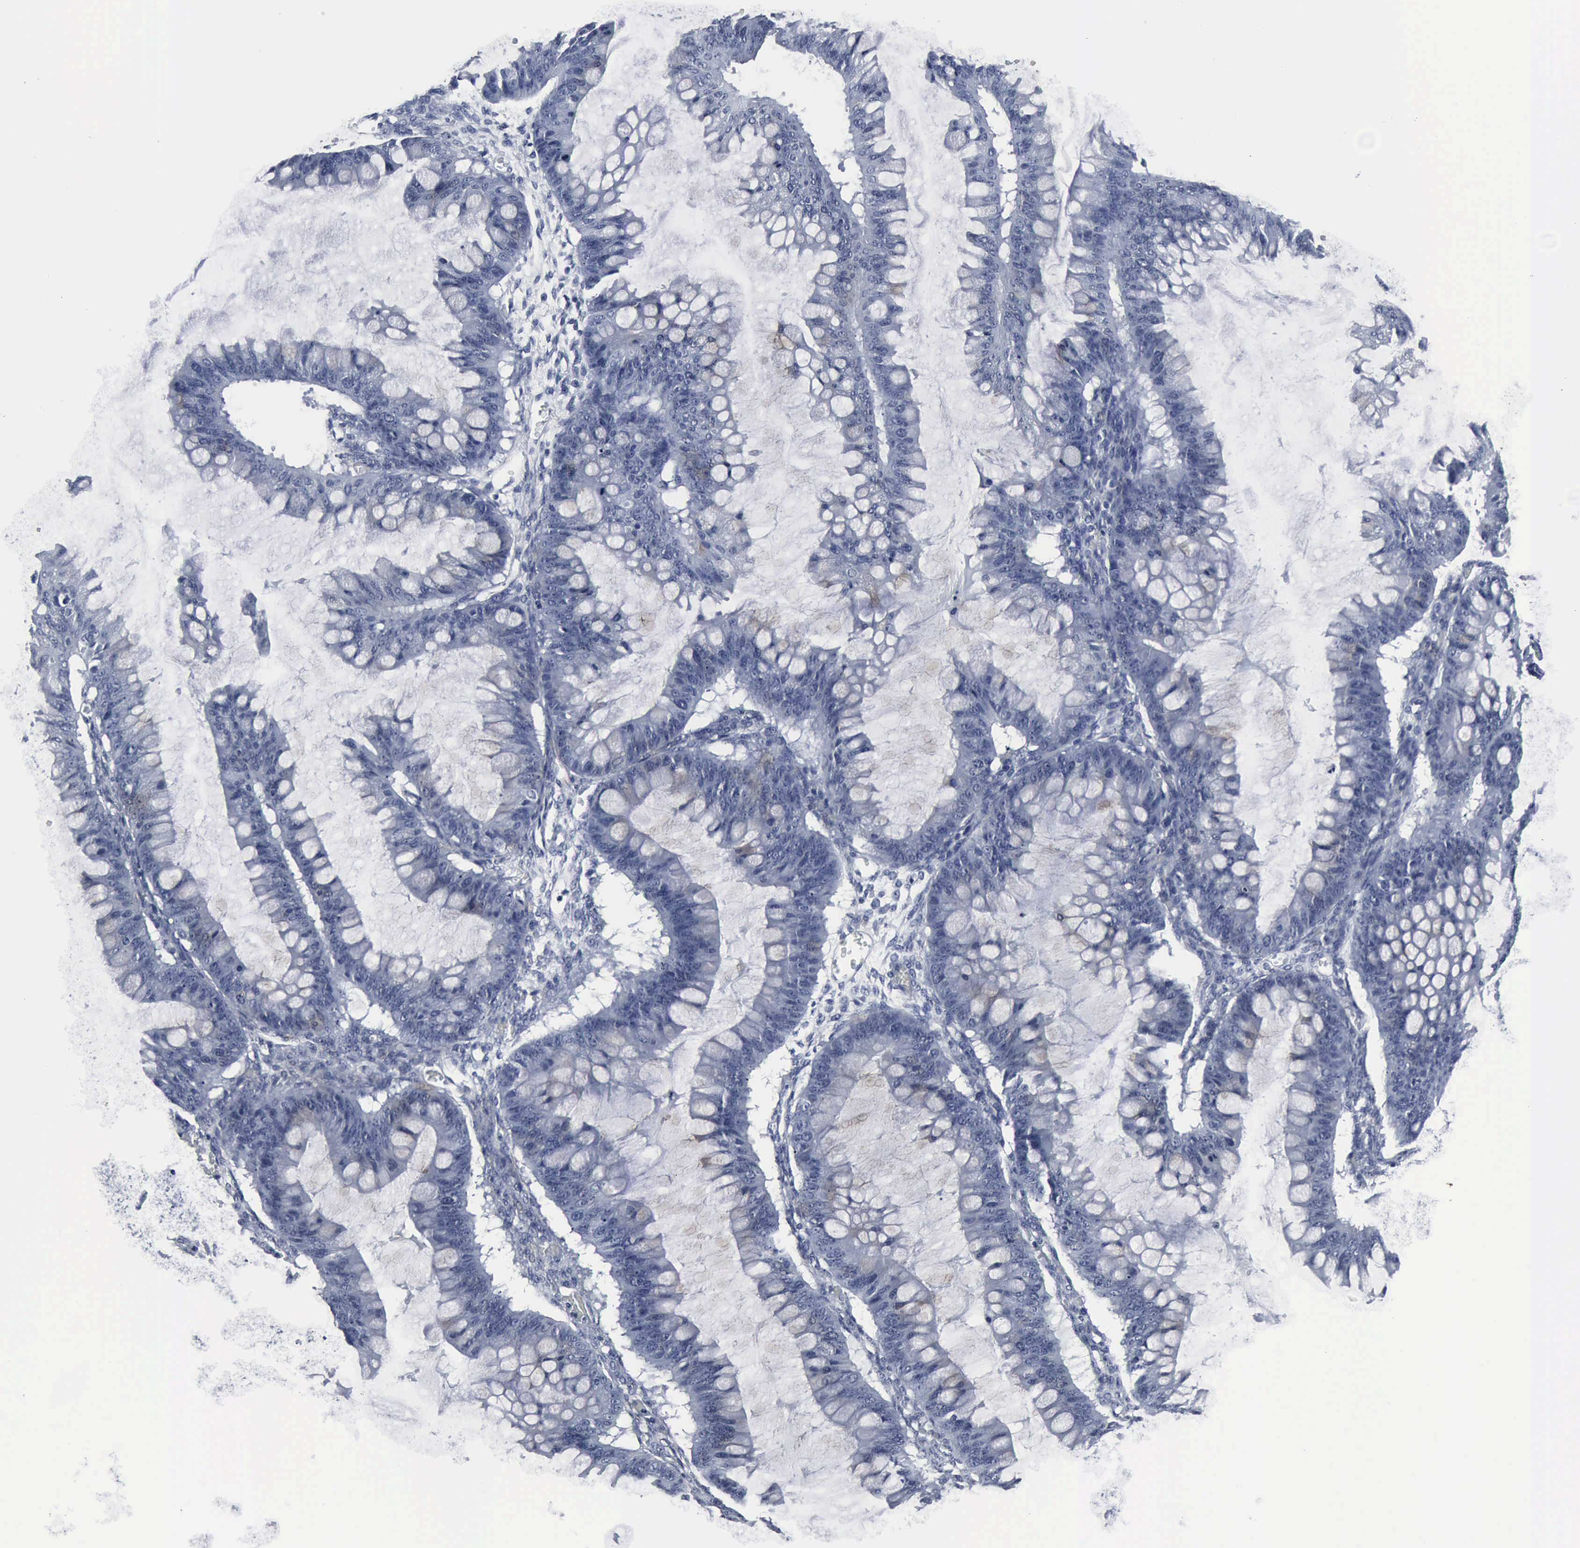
{"staining": {"intensity": "negative", "quantity": "none", "location": "none"}, "tissue": "ovarian cancer", "cell_type": "Tumor cells", "image_type": "cancer", "snomed": [{"axis": "morphology", "description": "Cystadenocarcinoma, mucinous, NOS"}, {"axis": "topography", "description": "Ovary"}], "caption": "This is a image of IHC staining of ovarian cancer, which shows no staining in tumor cells.", "gene": "SNAP25", "patient": {"sex": "female", "age": 73}}